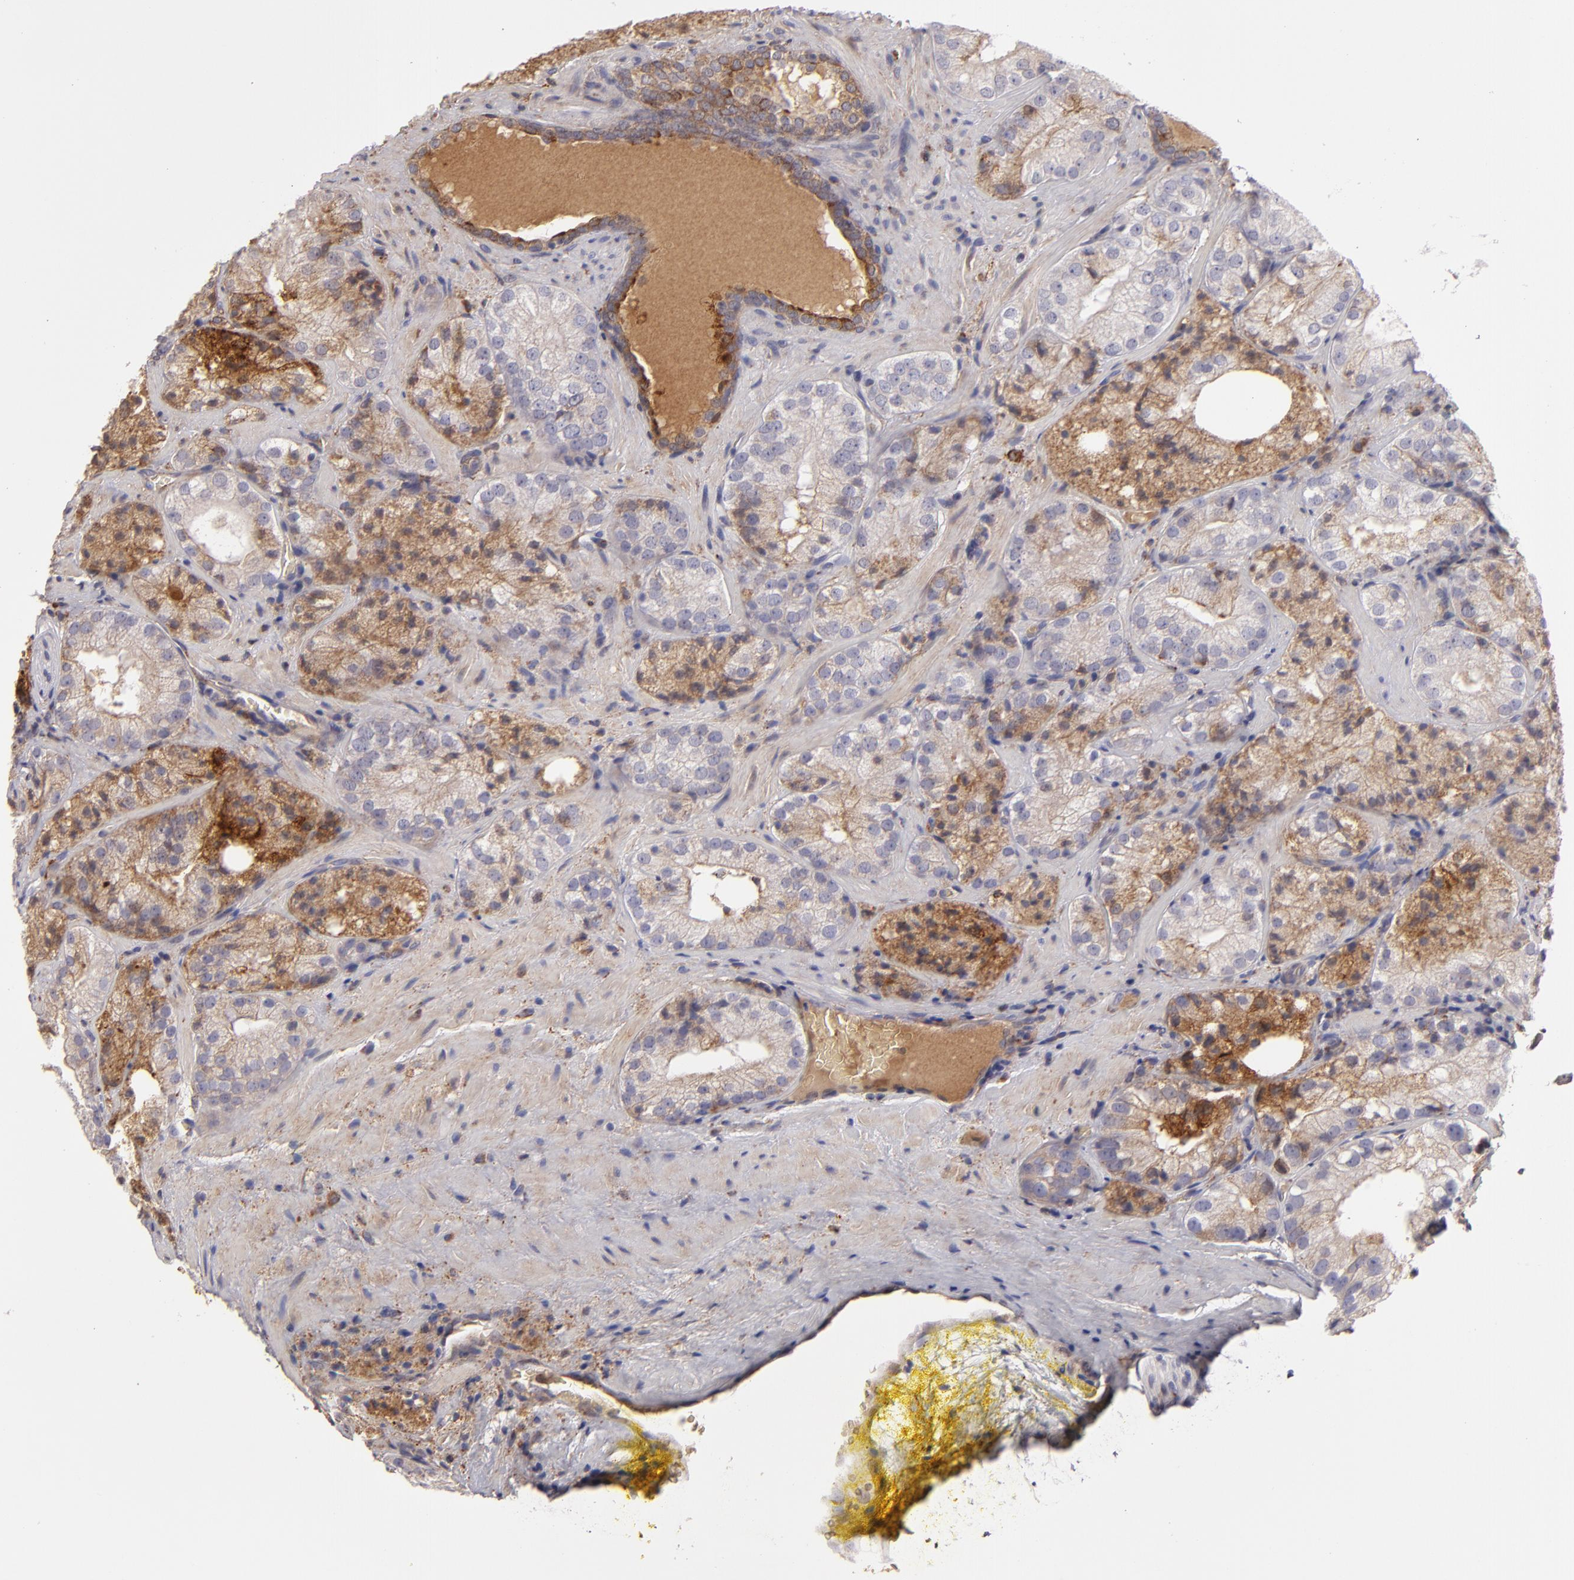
{"staining": {"intensity": "moderate", "quantity": ">75%", "location": "cytoplasmic/membranous"}, "tissue": "prostate cancer", "cell_type": "Tumor cells", "image_type": "cancer", "snomed": [{"axis": "morphology", "description": "Adenocarcinoma, Low grade"}, {"axis": "topography", "description": "Prostate"}], "caption": "Immunohistochemical staining of human prostate cancer (adenocarcinoma (low-grade)) exhibits moderate cytoplasmic/membranous protein expression in approximately >75% of tumor cells. (Brightfield microscopy of DAB IHC at high magnification).", "gene": "CFB", "patient": {"sex": "male", "age": 60}}